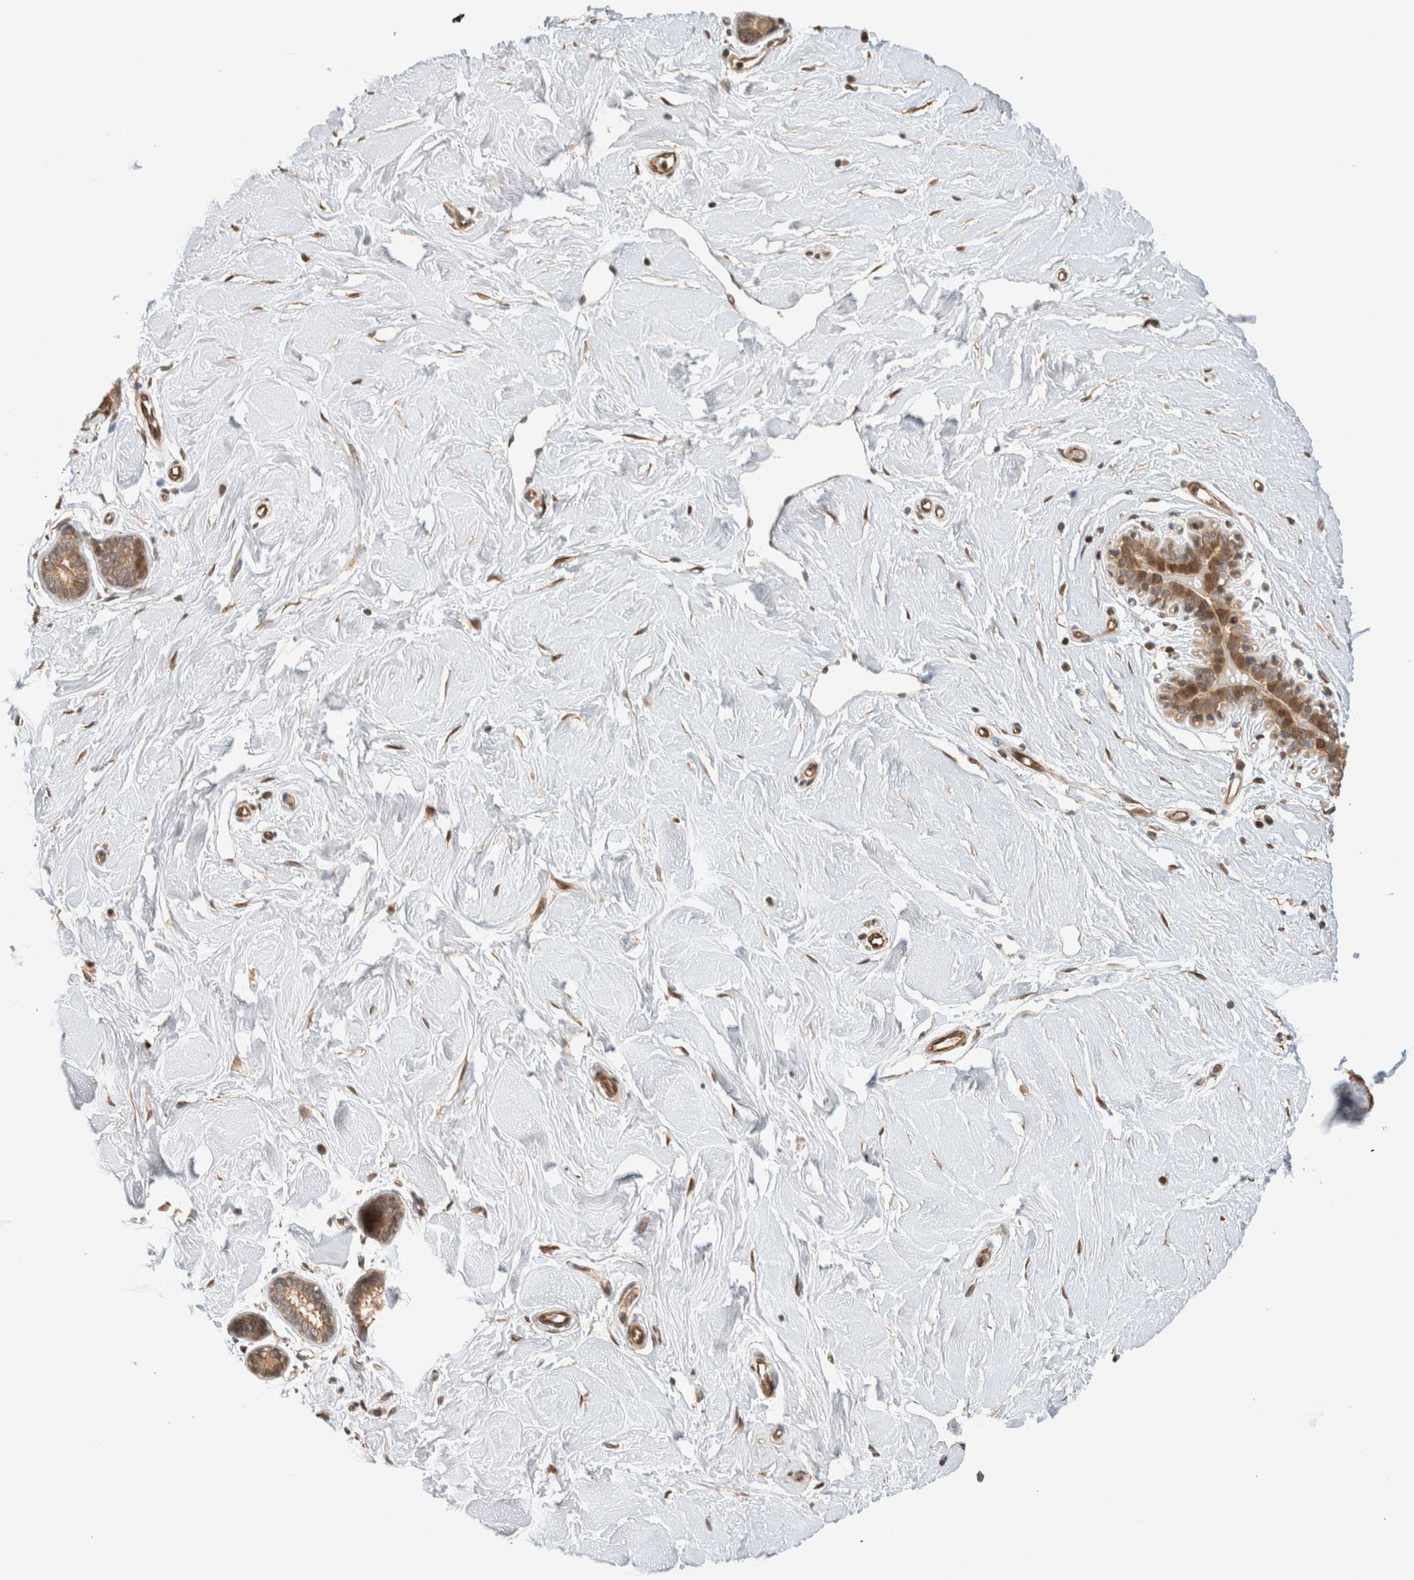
{"staining": {"intensity": "moderate", "quantity": ">75%", "location": "cytoplasmic/membranous"}, "tissue": "breast", "cell_type": "Adipocytes", "image_type": "normal", "snomed": [{"axis": "morphology", "description": "Normal tissue, NOS"}, {"axis": "topography", "description": "Breast"}], "caption": "Breast stained with a protein marker exhibits moderate staining in adipocytes.", "gene": "OTUD6B", "patient": {"sex": "female", "age": 23}}